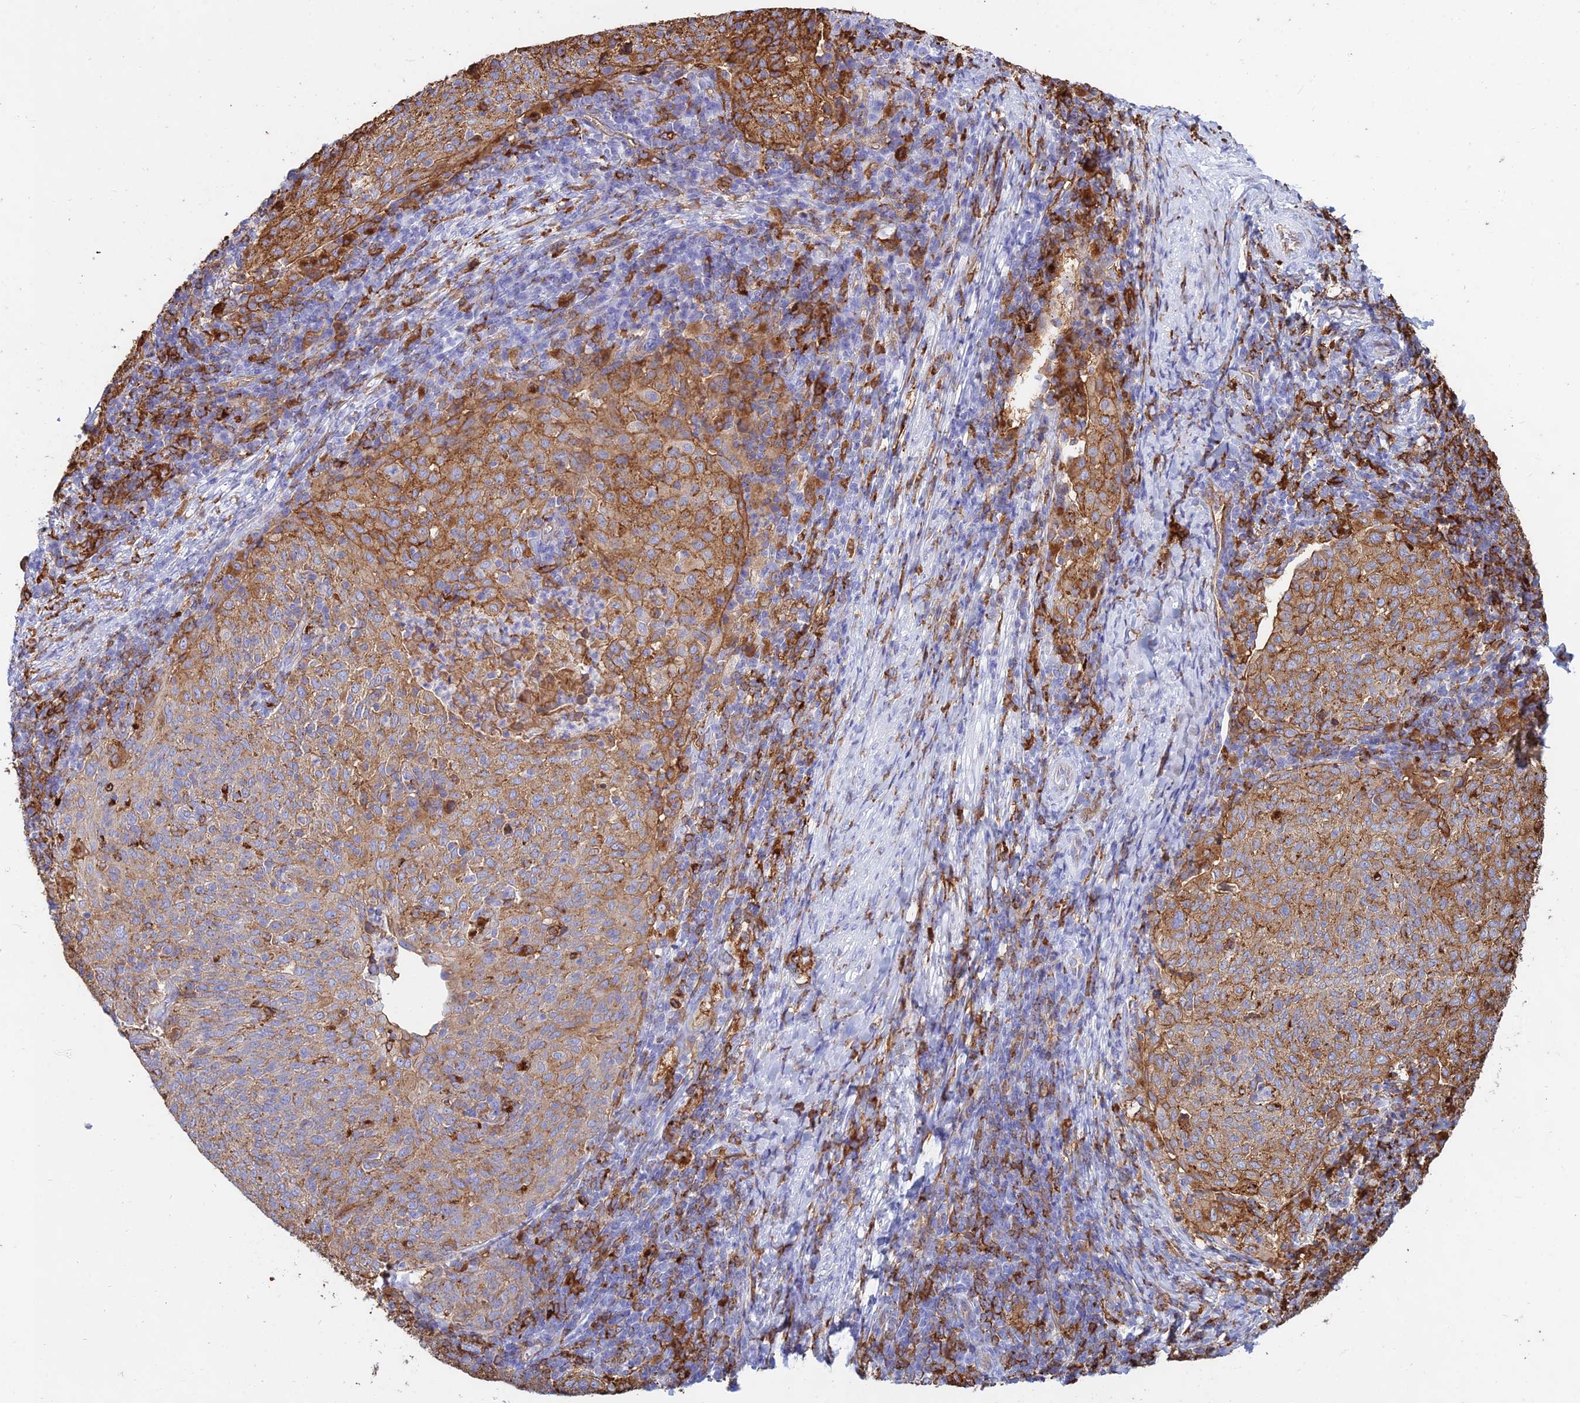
{"staining": {"intensity": "moderate", "quantity": ">75%", "location": "cytoplasmic/membranous"}, "tissue": "cervical cancer", "cell_type": "Tumor cells", "image_type": "cancer", "snomed": [{"axis": "morphology", "description": "Squamous cell carcinoma, NOS"}, {"axis": "topography", "description": "Cervix"}], "caption": "Moderate cytoplasmic/membranous staining for a protein is present in approximately >75% of tumor cells of cervical squamous cell carcinoma using immunohistochemistry.", "gene": "HLA-DRB1", "patient": {"sex": "female", "age": 52}}